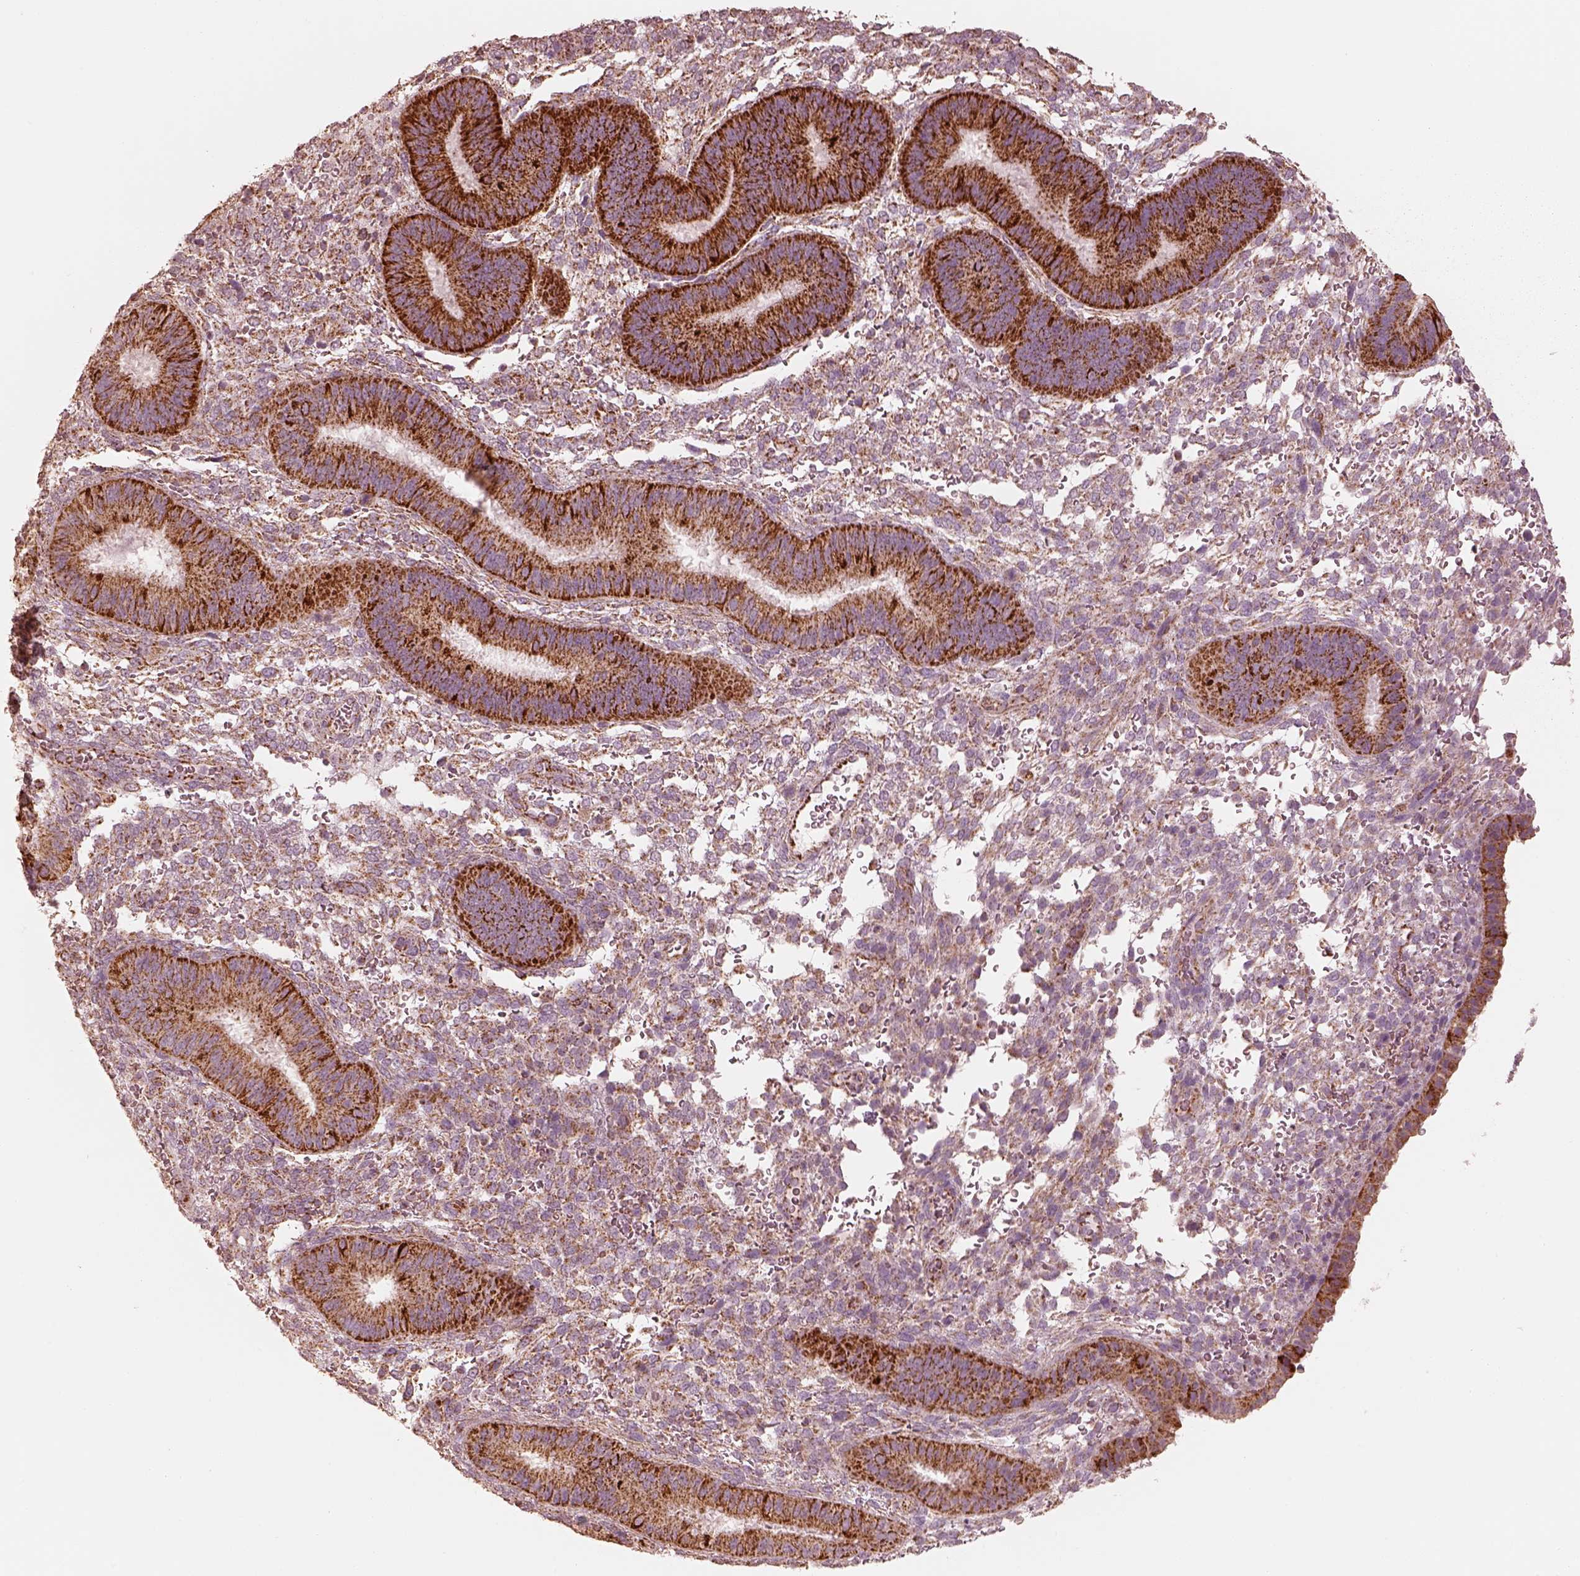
{"staining": {"intensity": "weak", "quantity": ">75%", "location": "cytoplasmic/membranous"}, "tissue": "endometrium", "cell_type": "Cells in endometrial stroma", "image_type": "normal", "snomed": [{"axis": "morphology", "description": "Normal tissue, NOS"}, {"axis": "topography", "description": "Endometrium"}], "caption": "Immunohistochemistry (IHC) of unremarkable endometrium reveals low levels of weak cytoplasmic/membranous staining in about >75% of cells in endometrial stroma. Using DAB (3,3'-diaminobenzidine) (brown) and hematoxylin (blue) stains, captured at high magnification using brightfield microscopy.", "gene": "ENTPD6", "patient": {"sex": "female", "age": 39}}